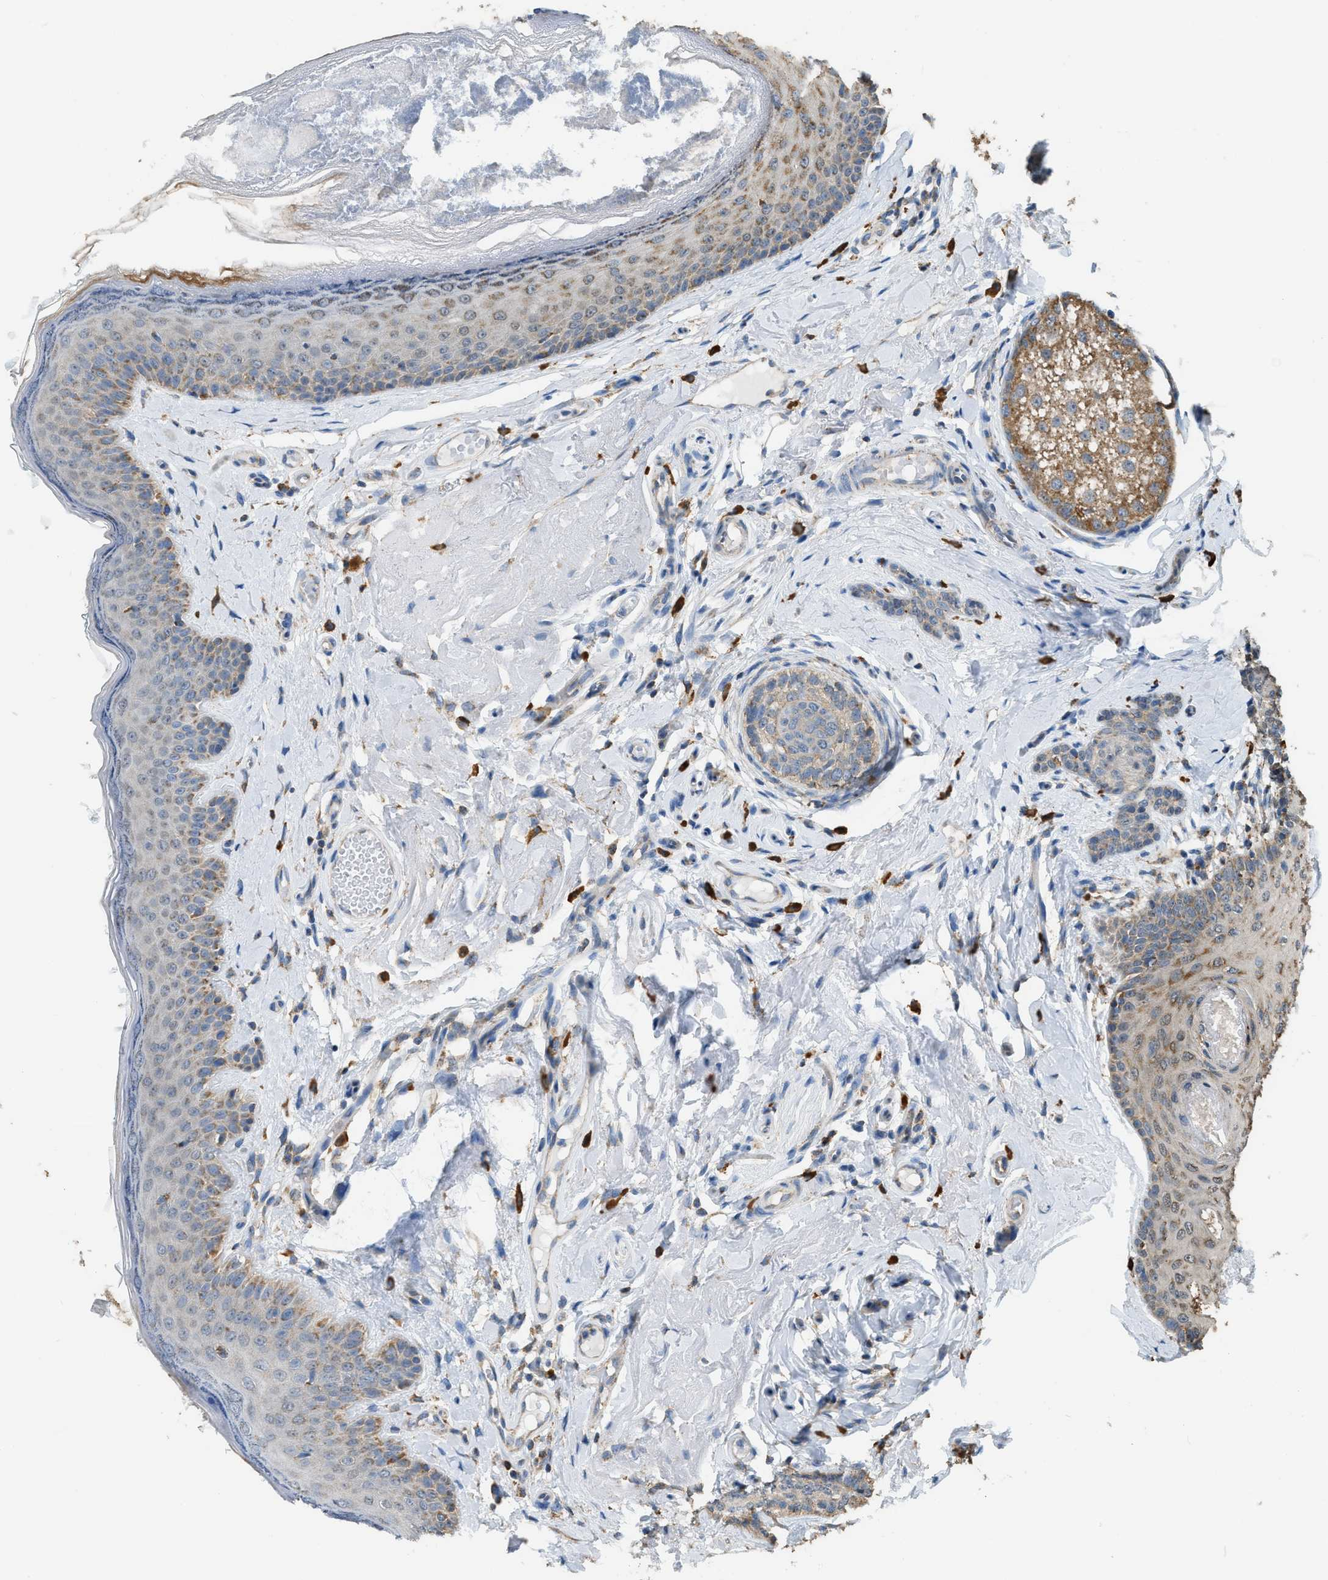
{"staining": {"intensity": "weak", "quantity": "25%-75%", "location": "cytoplasmic/membranous"}, "tissue": "oral mucosa", "cell_type": "Squamous epithelial cells", "image_type": "normal", "snomed": [{"axis": "morphology", "description": "Normal tissue, NOS"}, {"axis": "topography", "description": "Skin"}, {"axis": "topography", "description": "Oral tissue"}], "caption": "Protein expression analysis of unremarkable oral mucosa shows weak cytoplasmic/membranous staining in about 25%-75% of squamous epithelial cells.", "gene": "ETFB", "patient": {"sex": "male", "age": 84}}